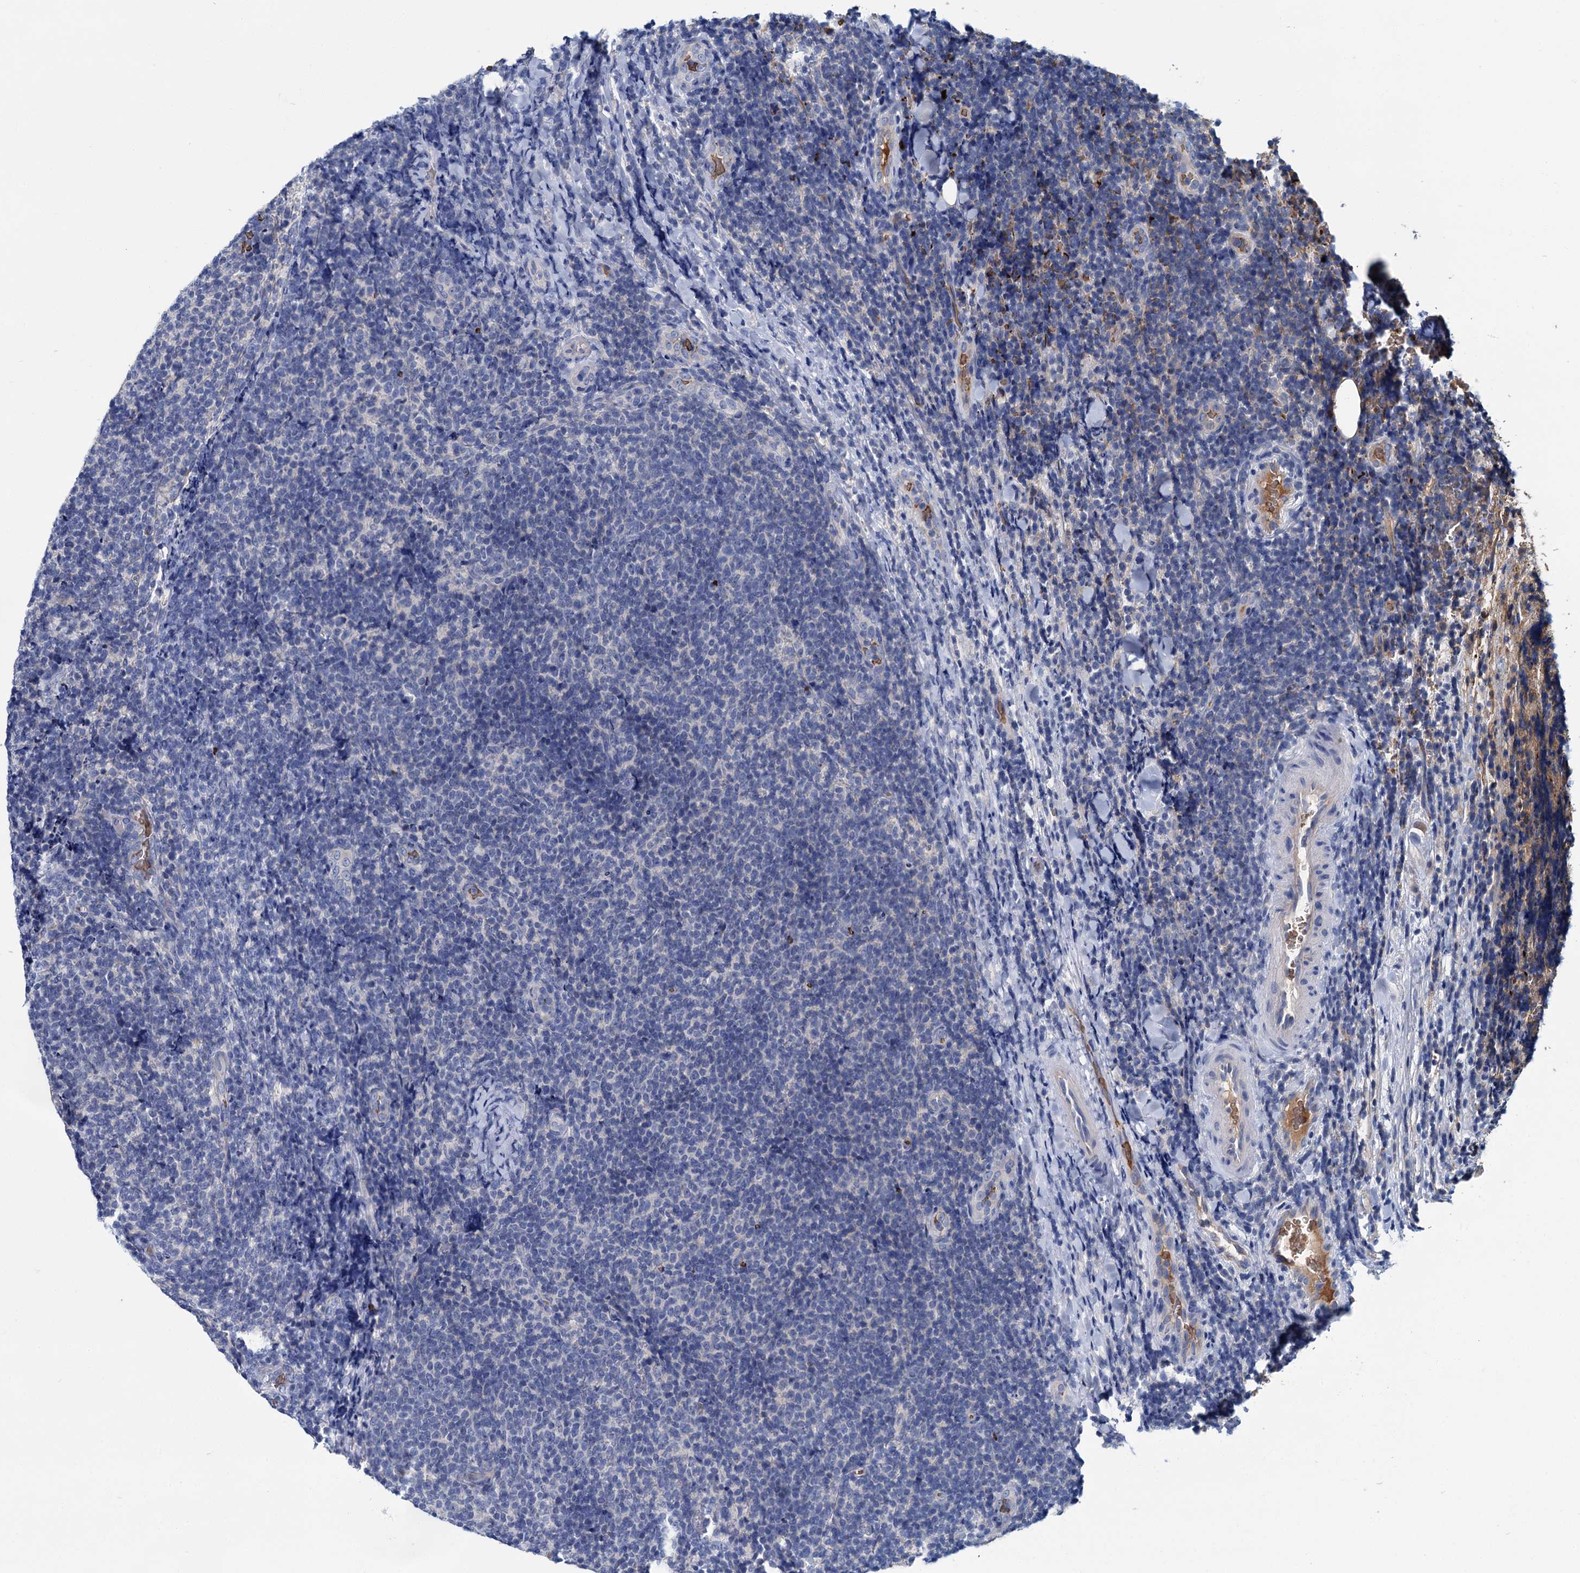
{"staining": {"intensity": "negative", "quantity": "none", "location": "none"}, "tissue": "lymphoma", "cell_type": "Tumor cells", "image_type": "cancer", "snomed": [{"axis": "morphology", "description": "Malignant lymphoma, non-Hodgkin's type, Low grade"}, {"axis": "topography", "description": "Lymph node"}], "caption": "There is no significant staining in tumor cells of lymphoma.", "gene": "ATG2A", "patient": {"sex": "male", "age": 66}}